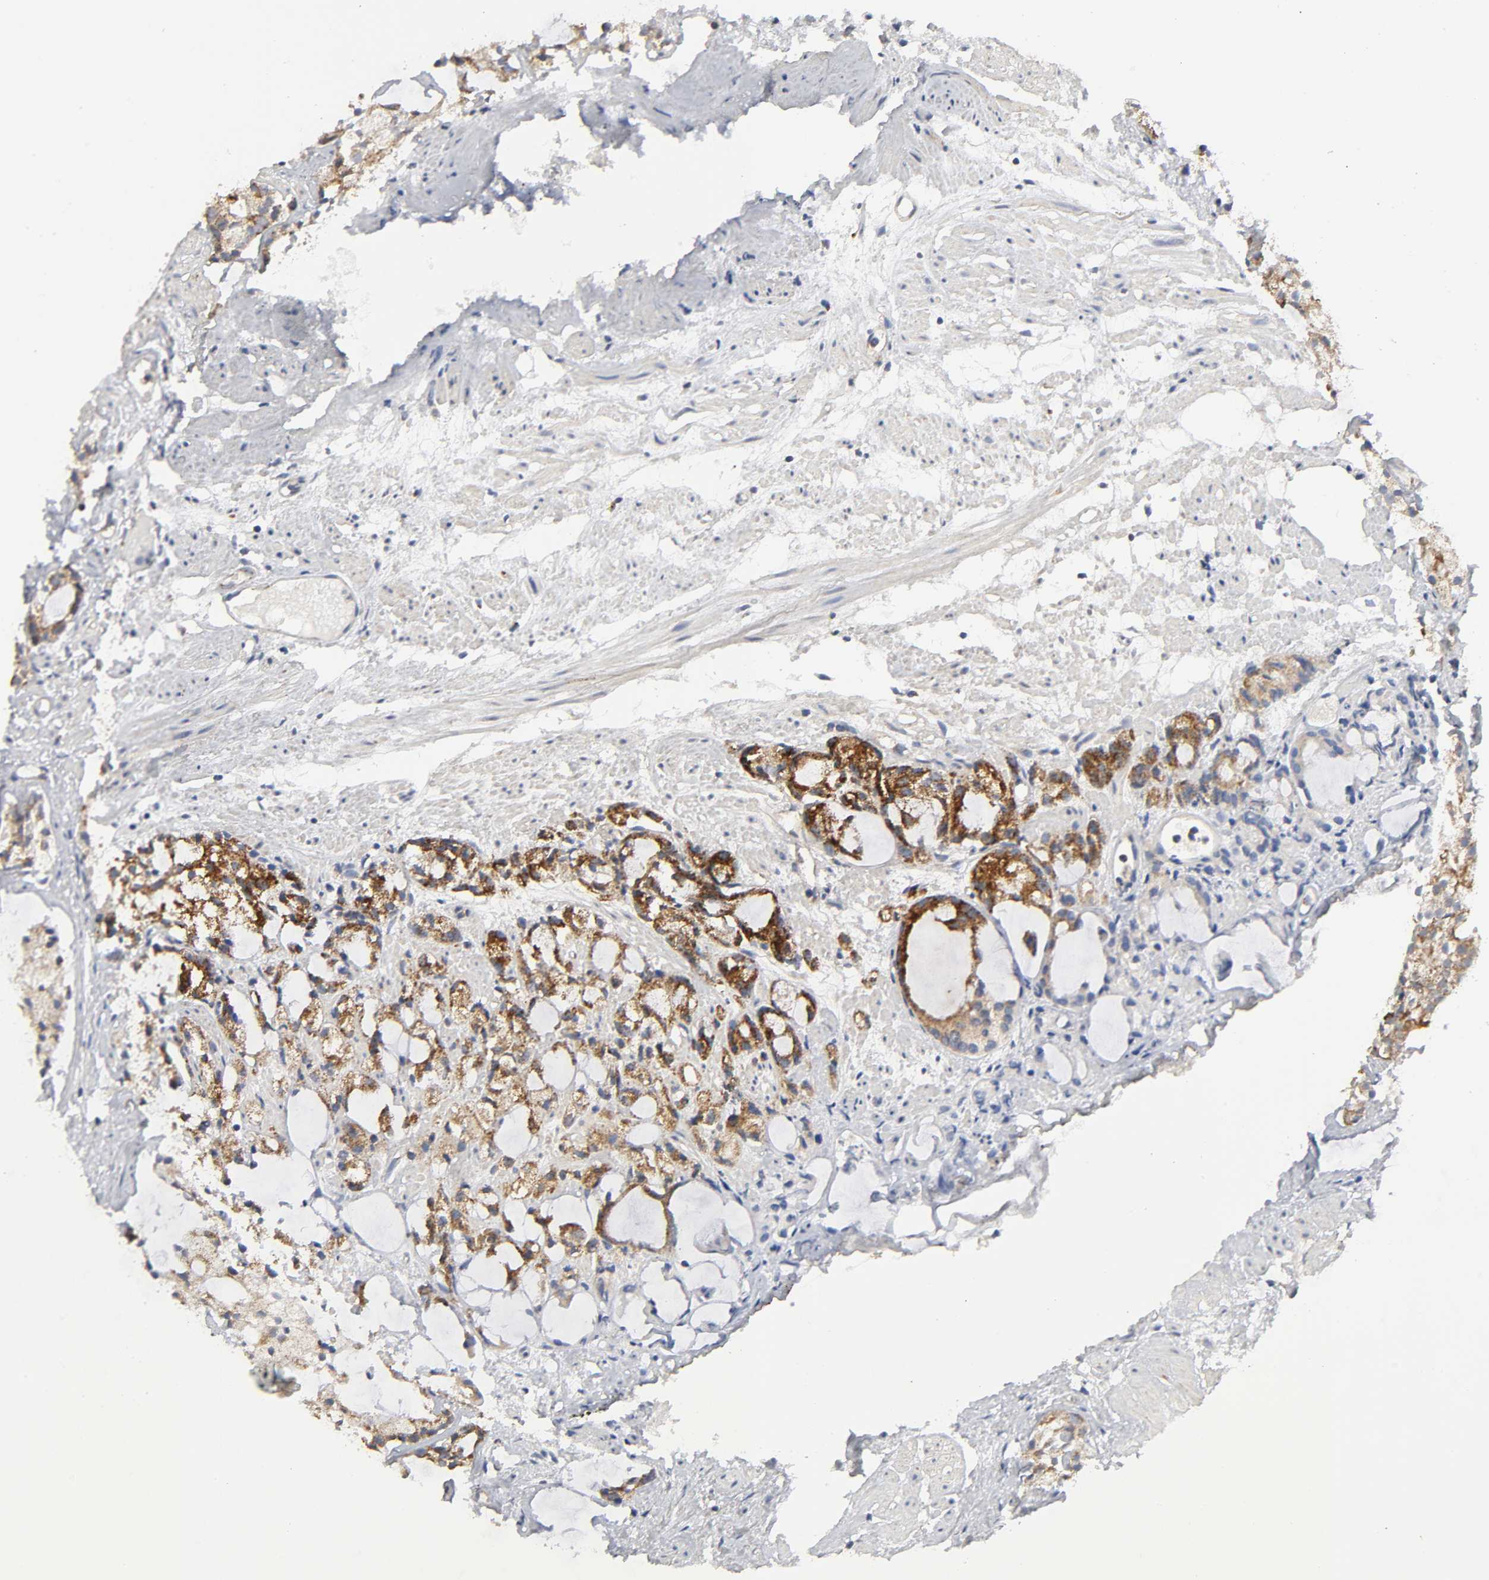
{"staining": {"intensity": "strong", "quantity": ">75%", "location": "cytoplasmic/membranous"}, "tissue": "prostate cancer", "cell_type": "Tumor cells", "image_type": "cancer", "snomed": [{"axis": "morphology", "description": "Adenocarcinoma, High grade"}, {"axis": "topography", "description": "Prostate"}], "caption": "IHC of human high-grade adenocarcinoma (prostate) demonstrates high levels of strong cytoplasmic/membranous expression in approximately >75% of tumor cells.", "gene": "AOPEP", "patient": {"sex": "male", "age": 85}}